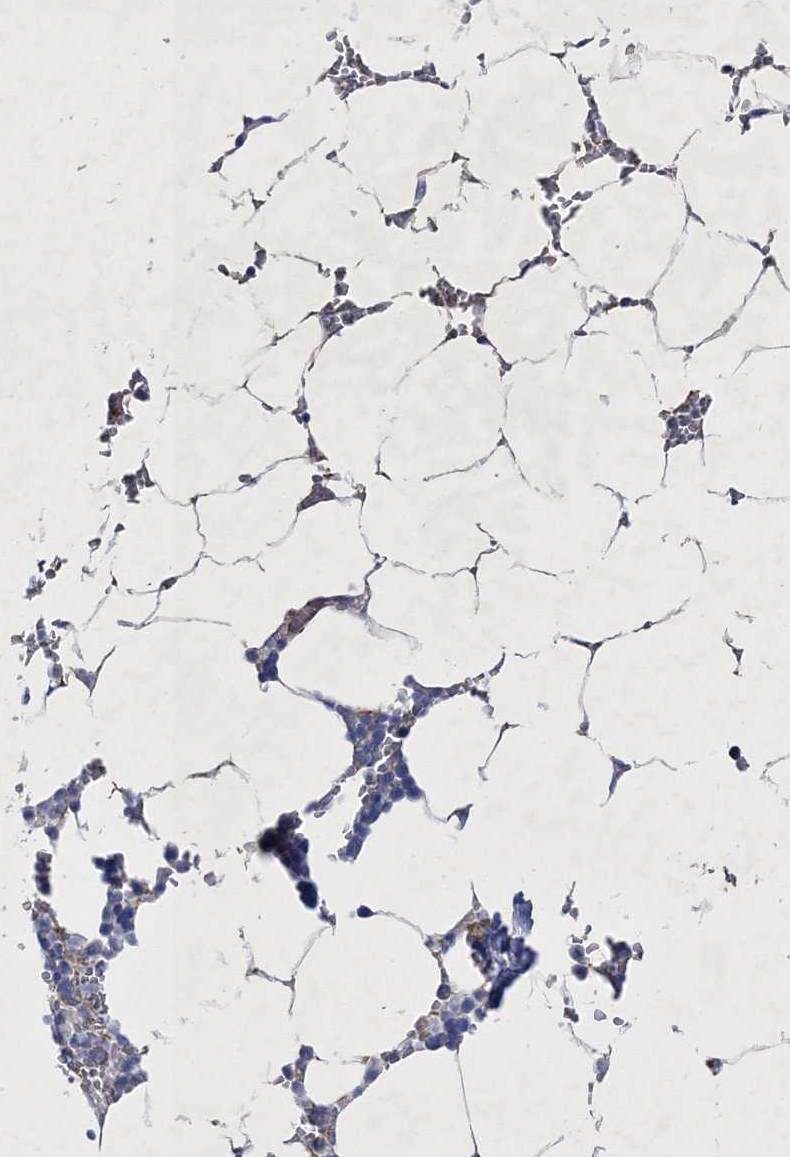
{"staining": {"intensity": "negative", "quantity": "none", "location": "none"}, "tissue": "bone marrow", "cell_type": "Hematopoietic cells", "image_type": "normal", "snomed": [{"axis": "morphology", "description": "Normal tissue, NOS"}, {"axis": "topography", "description": "Bone marrow"}], "caption": "Bone marrow stained for a protein using immunohistochemistry reveals no positivity hematopoietic cells.", "gene": "RTN2", "patient": {"sex": "male", "age": 70}}